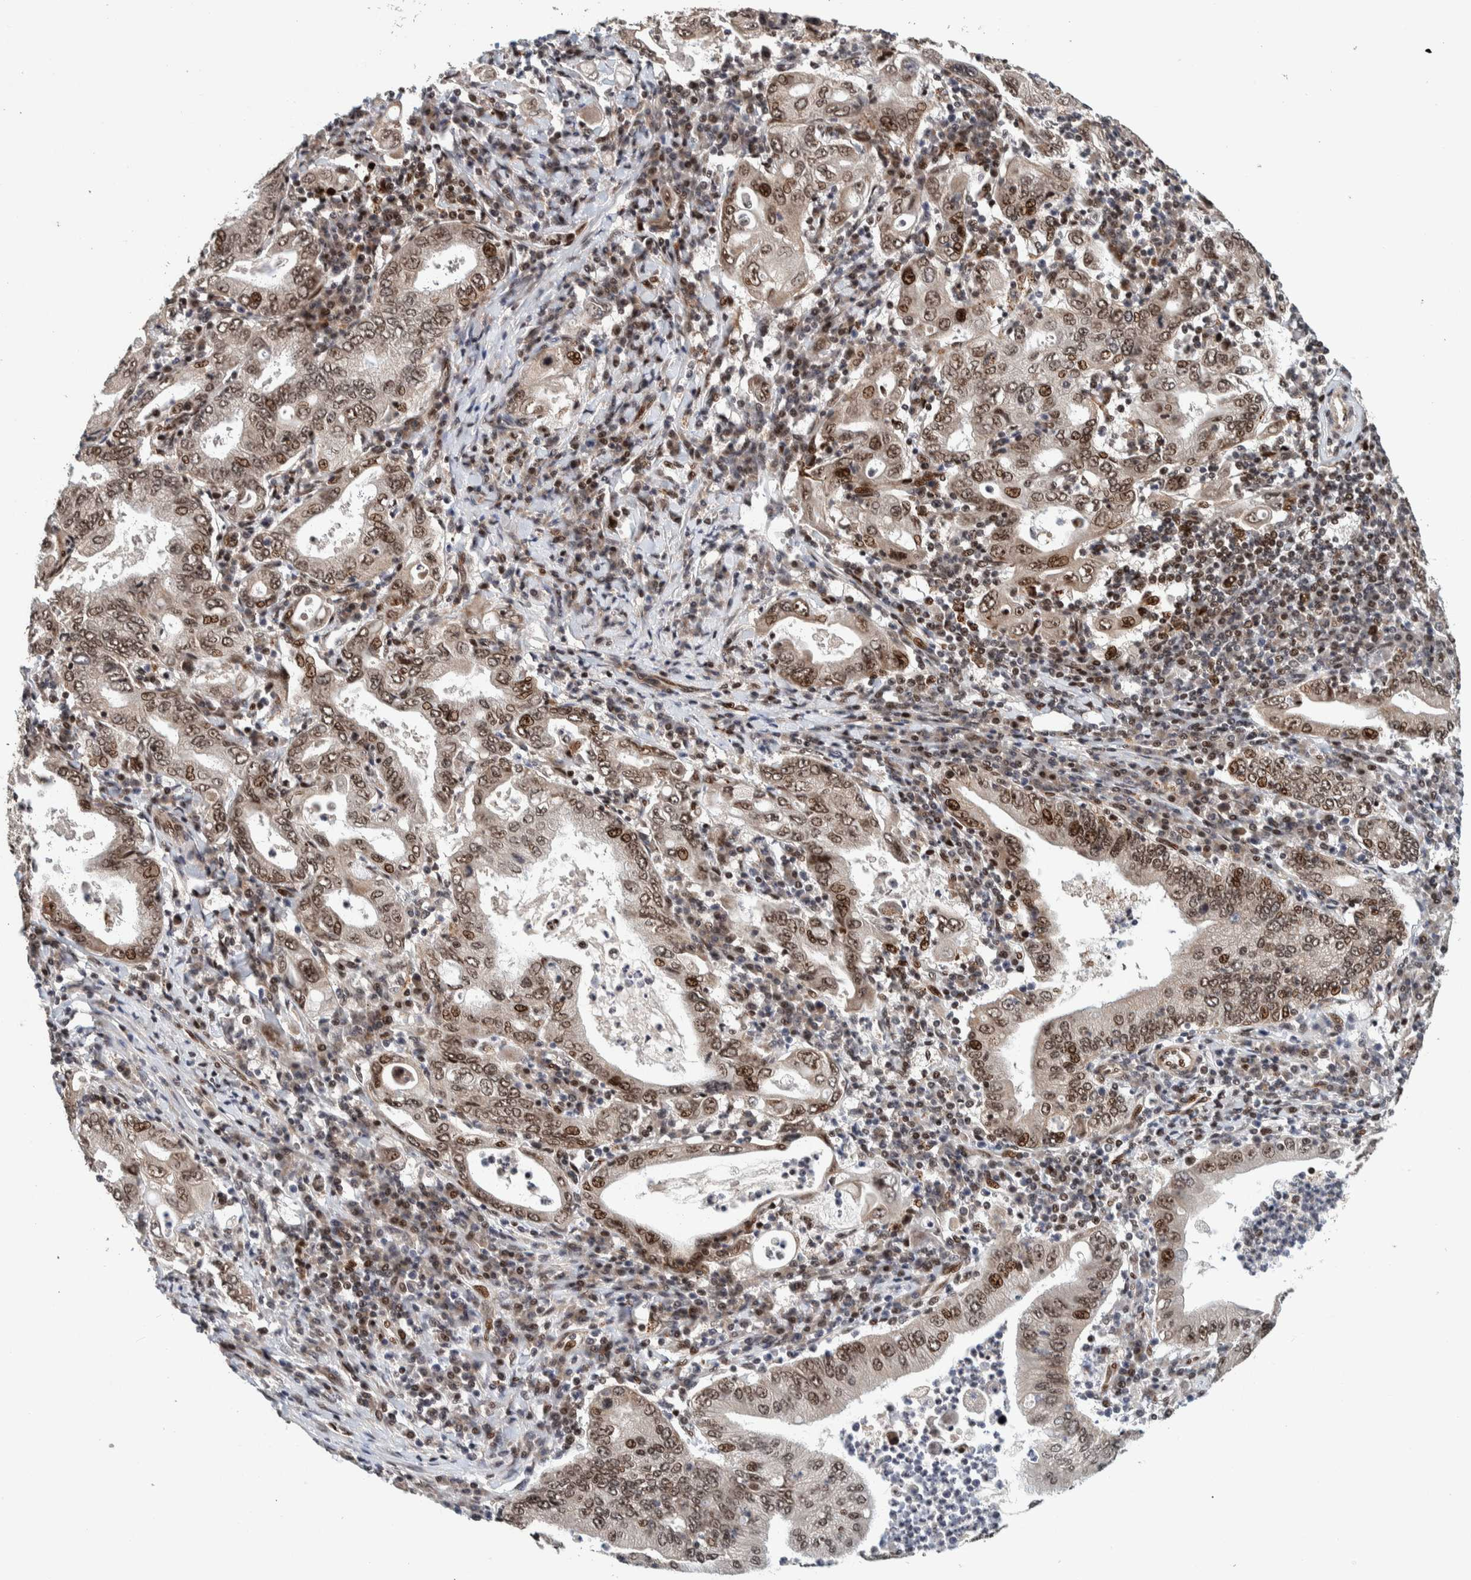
{"staining": {"intensity": "moderate", "quantity": ">75%", "location": "nuclear"}, "tissue": "stomach cancer", "cell_type": "Tumor cells", "image_type": "cancer", "snomed": [{"axis": "morphology", "description": "Normal tissue, NOS"}, {"axis": "morphology", "description": "Adenocarcinoma, NOS"}, {"axis": "topography", "description": "Esophagus"}, {"axis": "topography", "description": "Stomach, upper"}, {"axis": "topography", "description": "Peripheral nerve tissue"}], "caption": "The histopathology image exhibits staining of adenocarcinoma (stomach), revealing moderate nuclear protein positivity (brown color) within tumor cells.", "gene": "CHD4", "patient": {"sex": "male", "age": 62}}